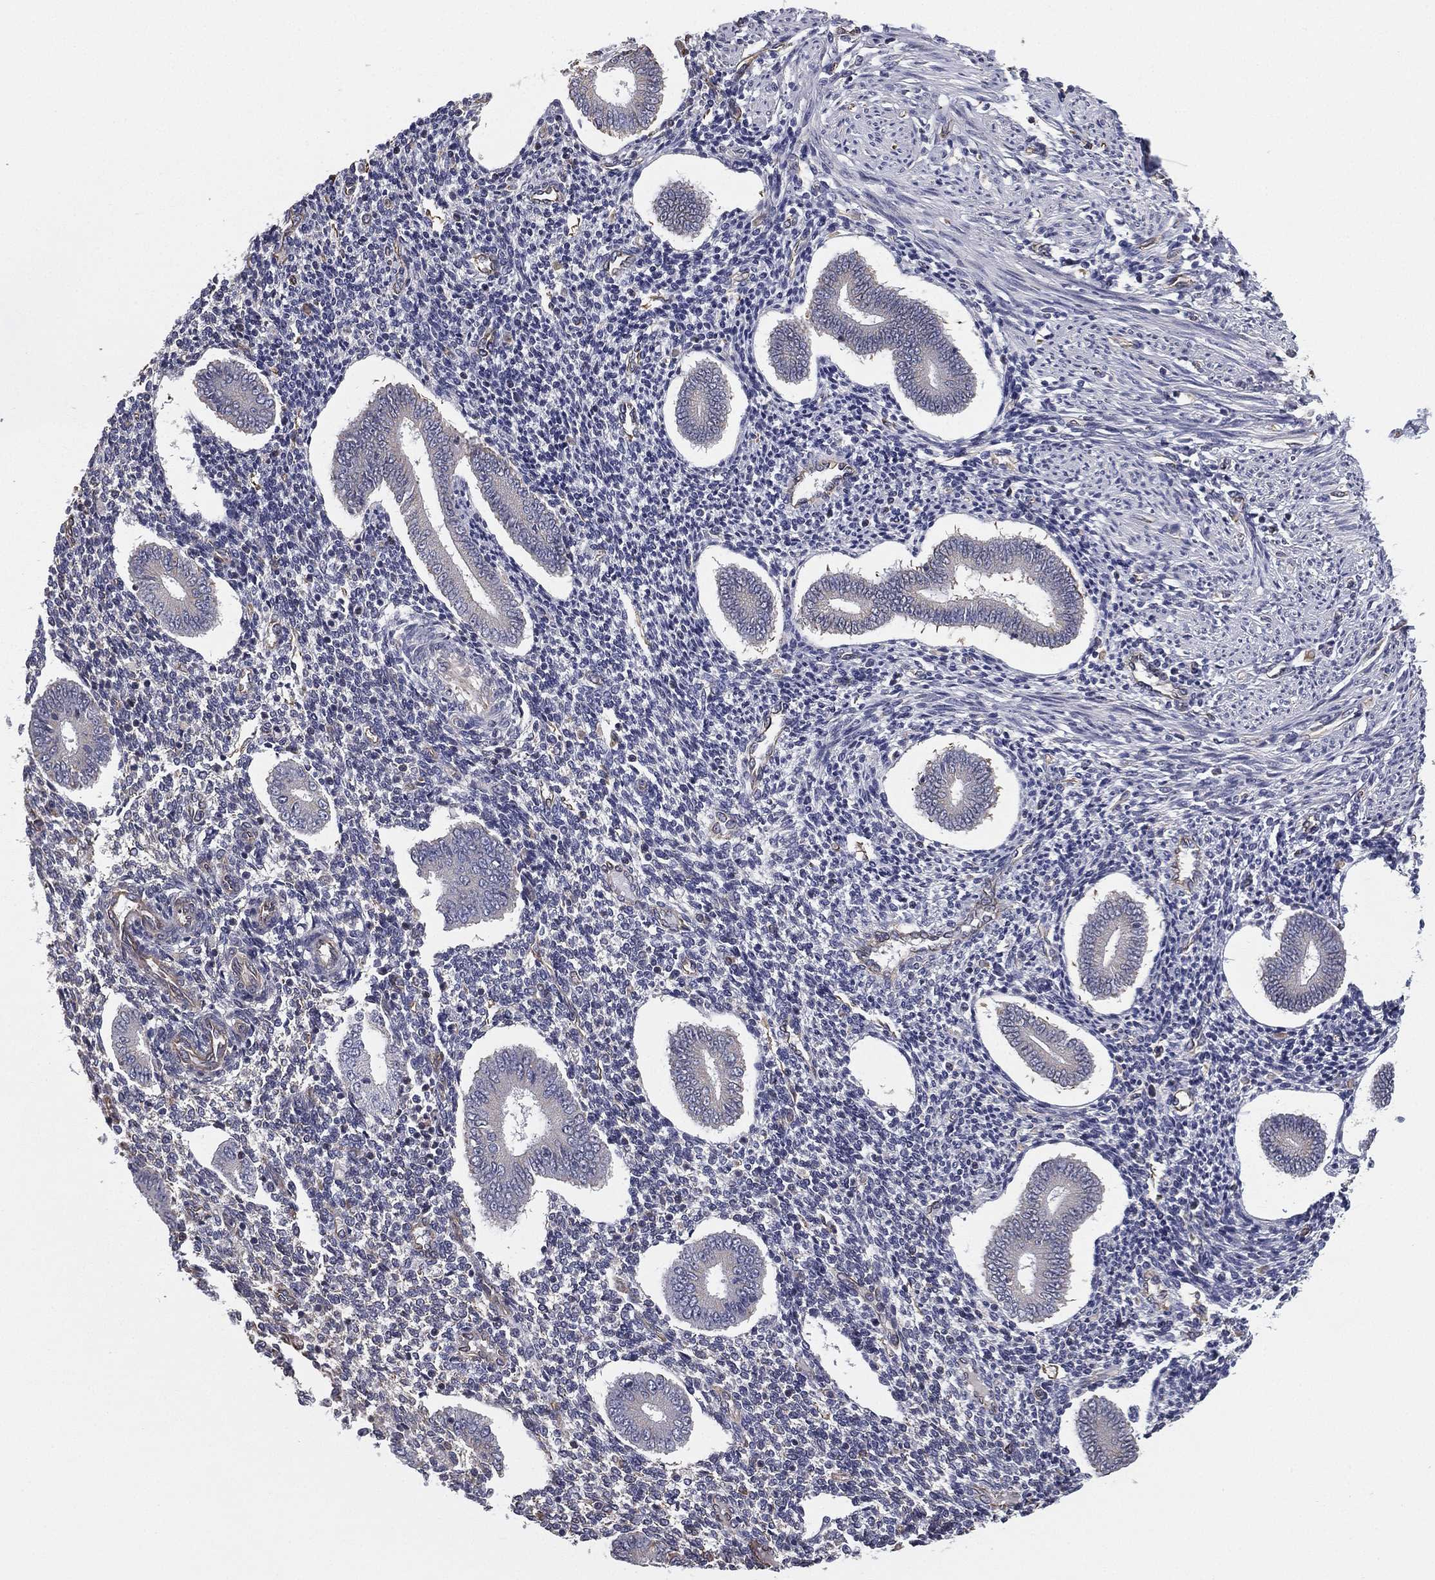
{"staining": {"intensity": "negative", "quantity": "none", "location": "none"}, "tissue": "endometrium", "cell_type": "Cells in endometrial stroma", "image_type": "normal", "snomed": [{"axis": "morphology", "description": "Normal tissue, NOS"}, {"axis": "topography", "description": "Endometrium"}], "caption": "Cells in endometrial stroma are negative for protein expression in normal human endometrium. The staining was performed using DAB (3,3'-diaminobenzidine) to visualize the protein expression in brown, while the nuclei were stained in blue with hematoxylin (Magnification: 20x).", "gene": "SCUBE1", "patient": {"sex": "female", "age": 40}}